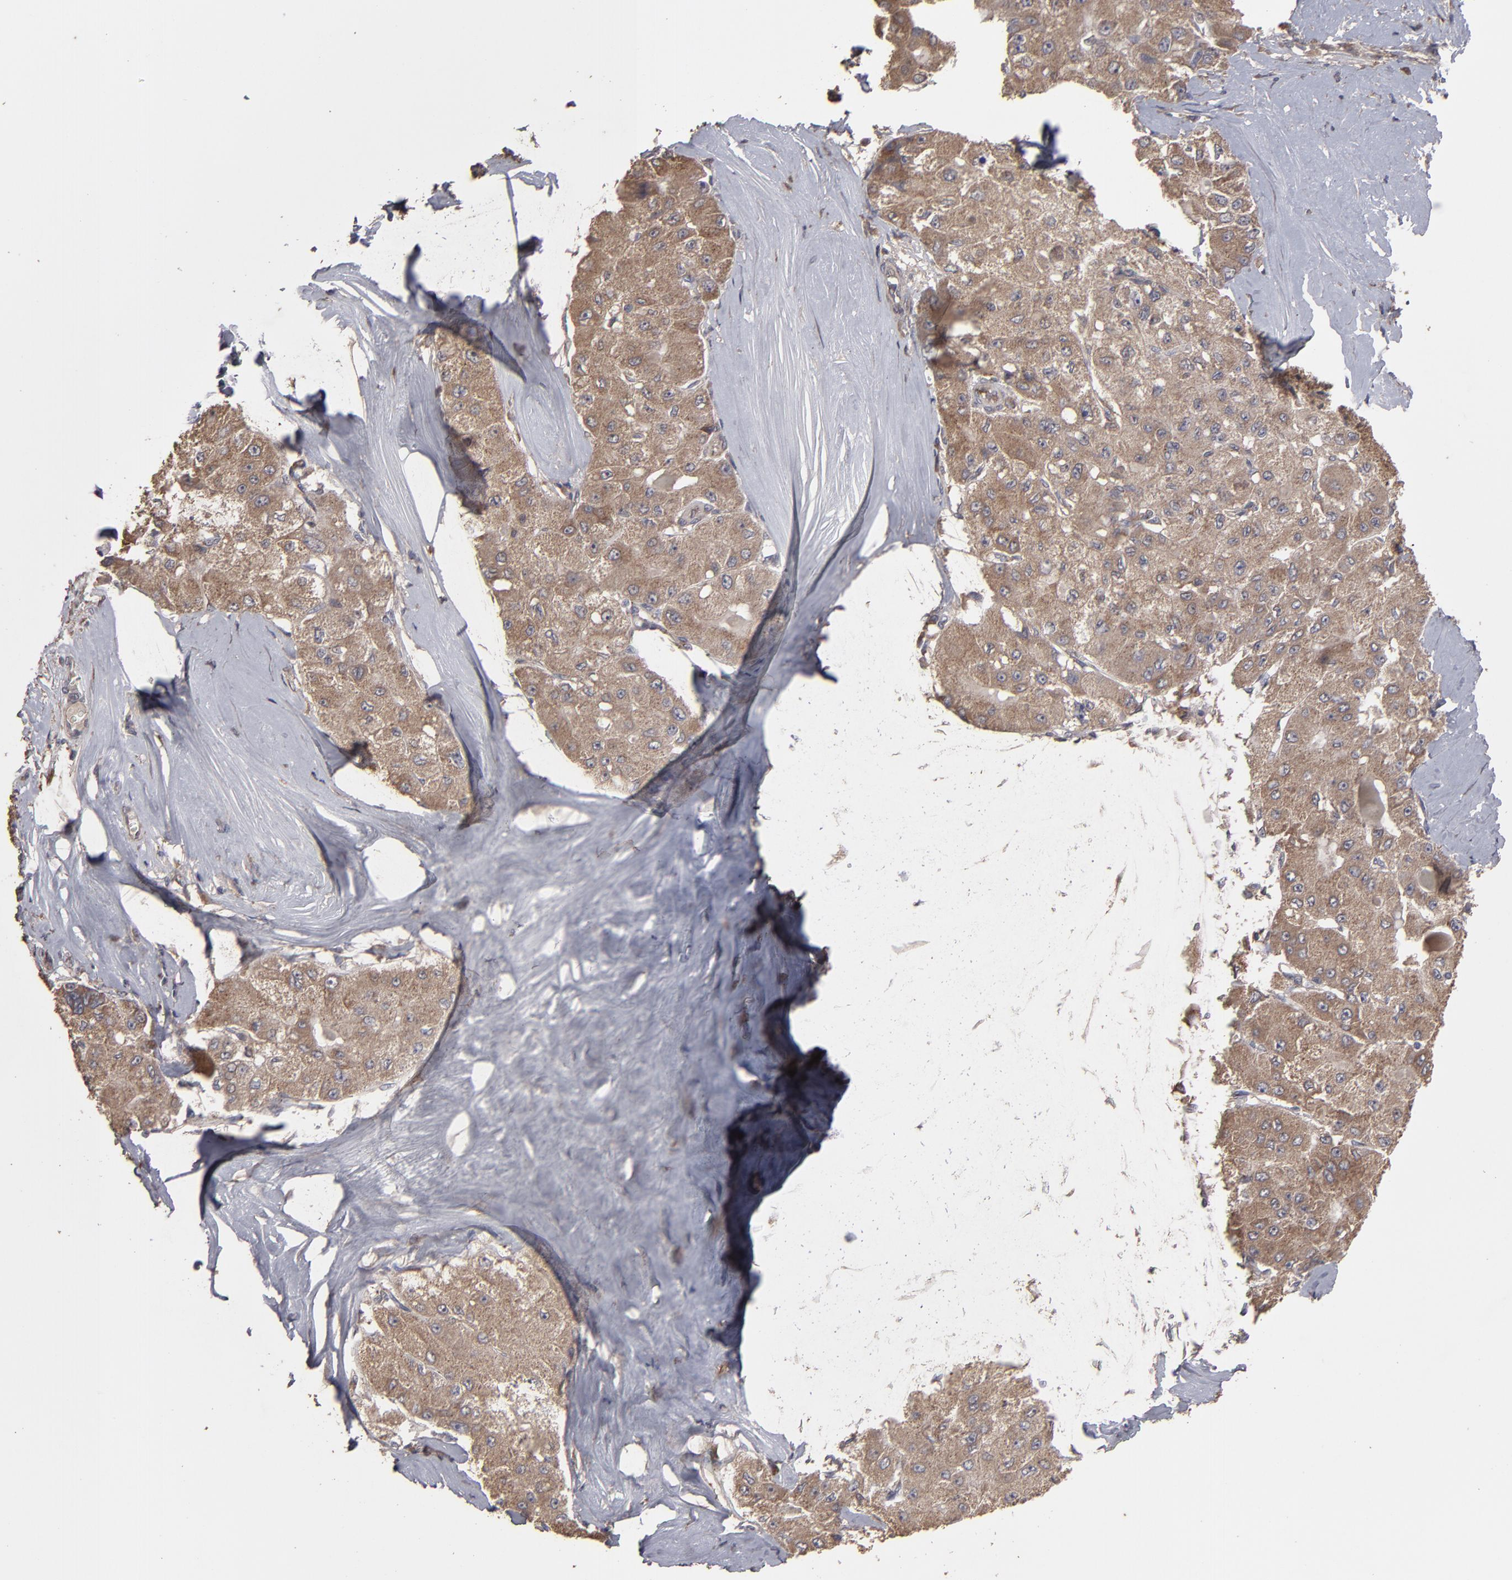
{"staining": {"intensity": "moderate", "quantity": ">75%", "location": "cytoplasmic/membranous"}, "tissue": "liver cancer", "cell_type": "Tumor cells", "image_type": "cancer", "snomed": [{"axis": "morphology", "description": "Carcinoma, Hepatocellular, NOS"}, {"axis": "topography", "description": "Liver"}], "caption": "Human liver cancer (hepatocellular carcinoma) stained with a brown dye reveals moderate cytoplasmic/membranous positive staining in approximately >75% of tumor cells.", "gene": "MMP2", "patient": {"sex": "male", "age": 80}}